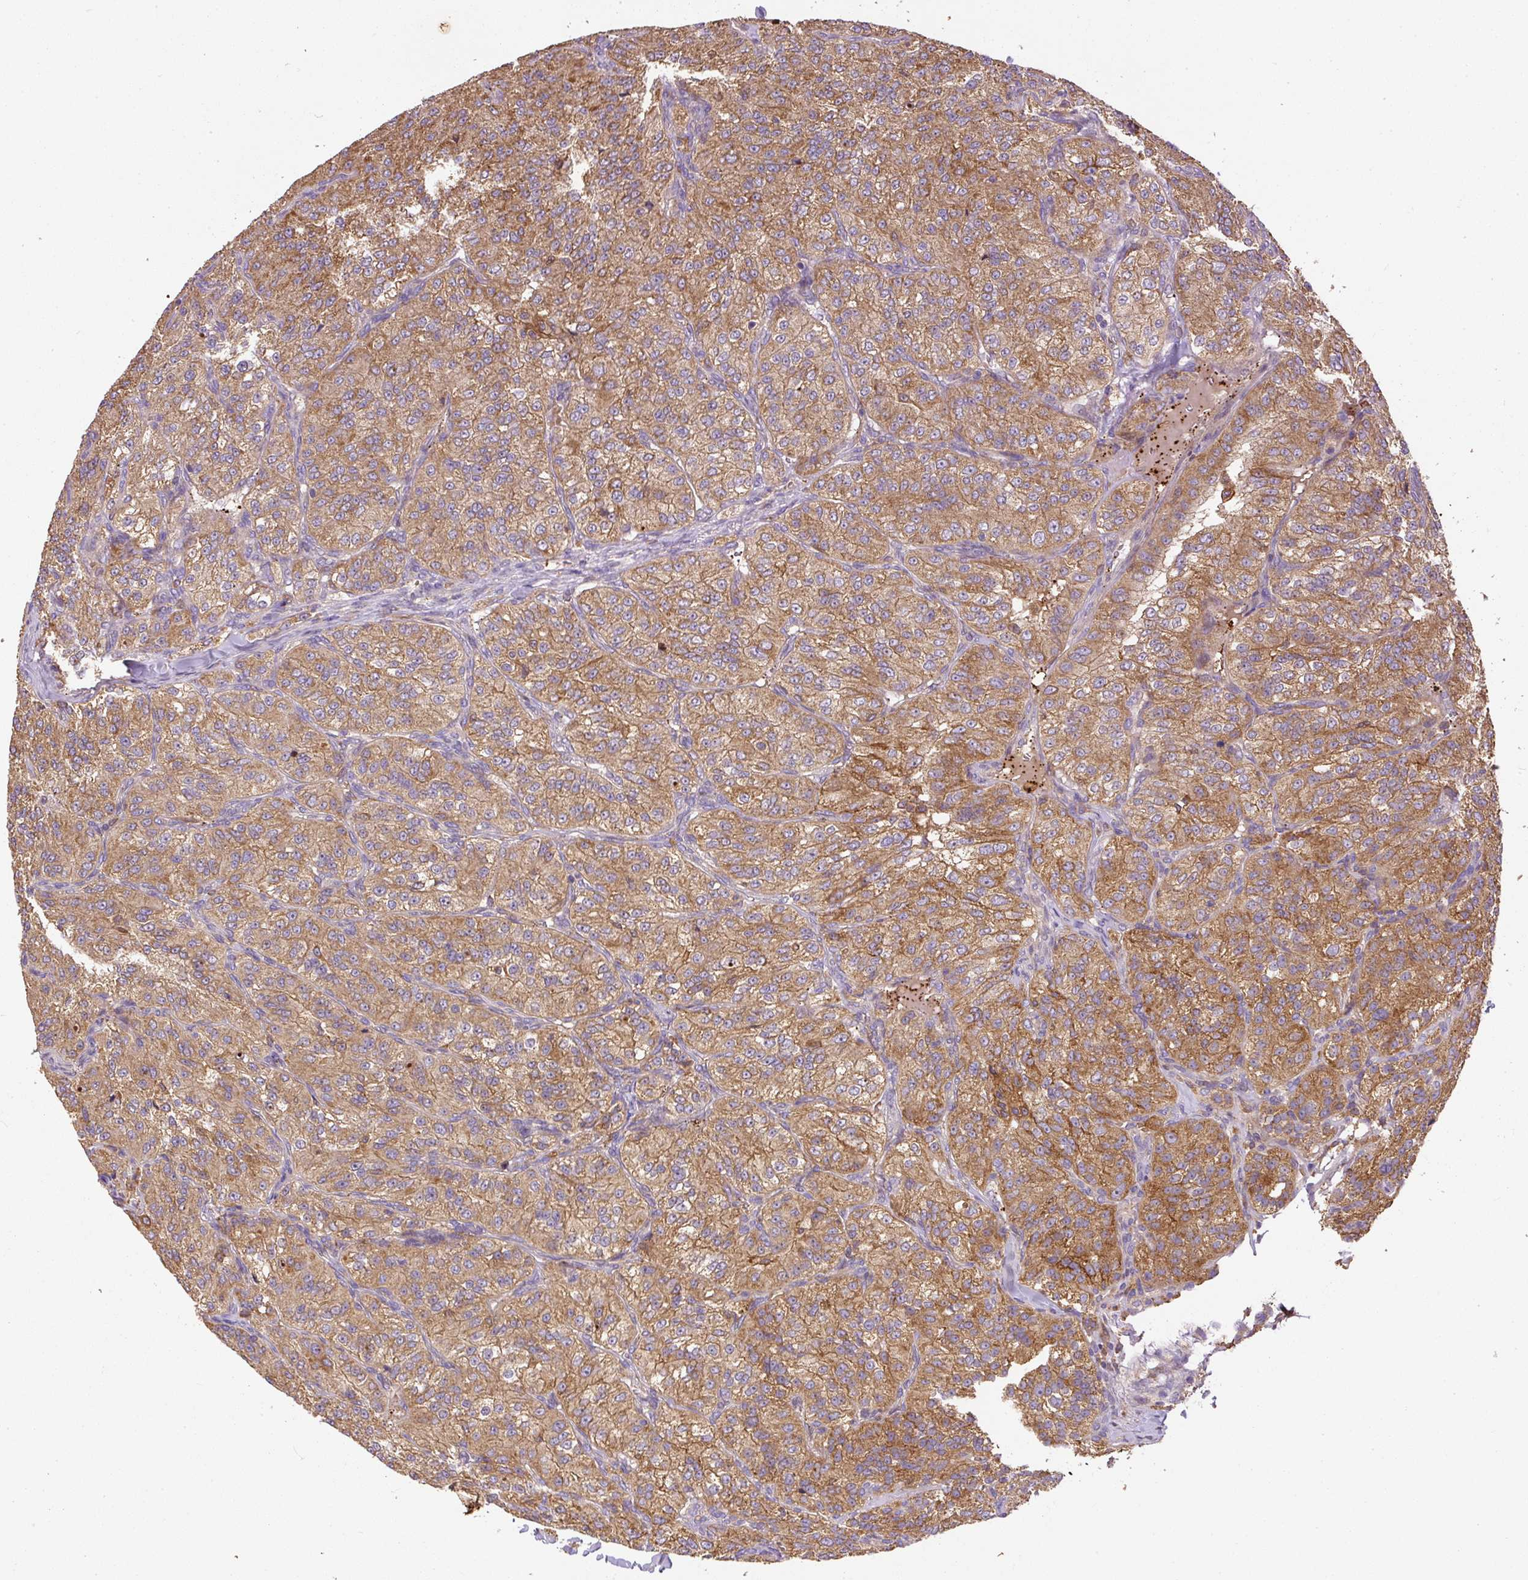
{"staining": {"intensity": "moderate", "quantity": ">75%", "location": "cytoplasmic/membranous"}, "tissue": "renal cancer", "cell_type": "Tumor cells", "image_type": "cancer", "snomed": [{"axis": "morphology", "description": "Adenocarcinoma, NOS"}, {"axis": "topography", "description": "Kidney"}], "caption": "Adenocarcinoma (renal) tissue demonstrates moderate cytoplasmic/membranous staining in about >75% of tumor cells", "gene": "DAPK1", "patient": {"sex": "female", "age": 63}}